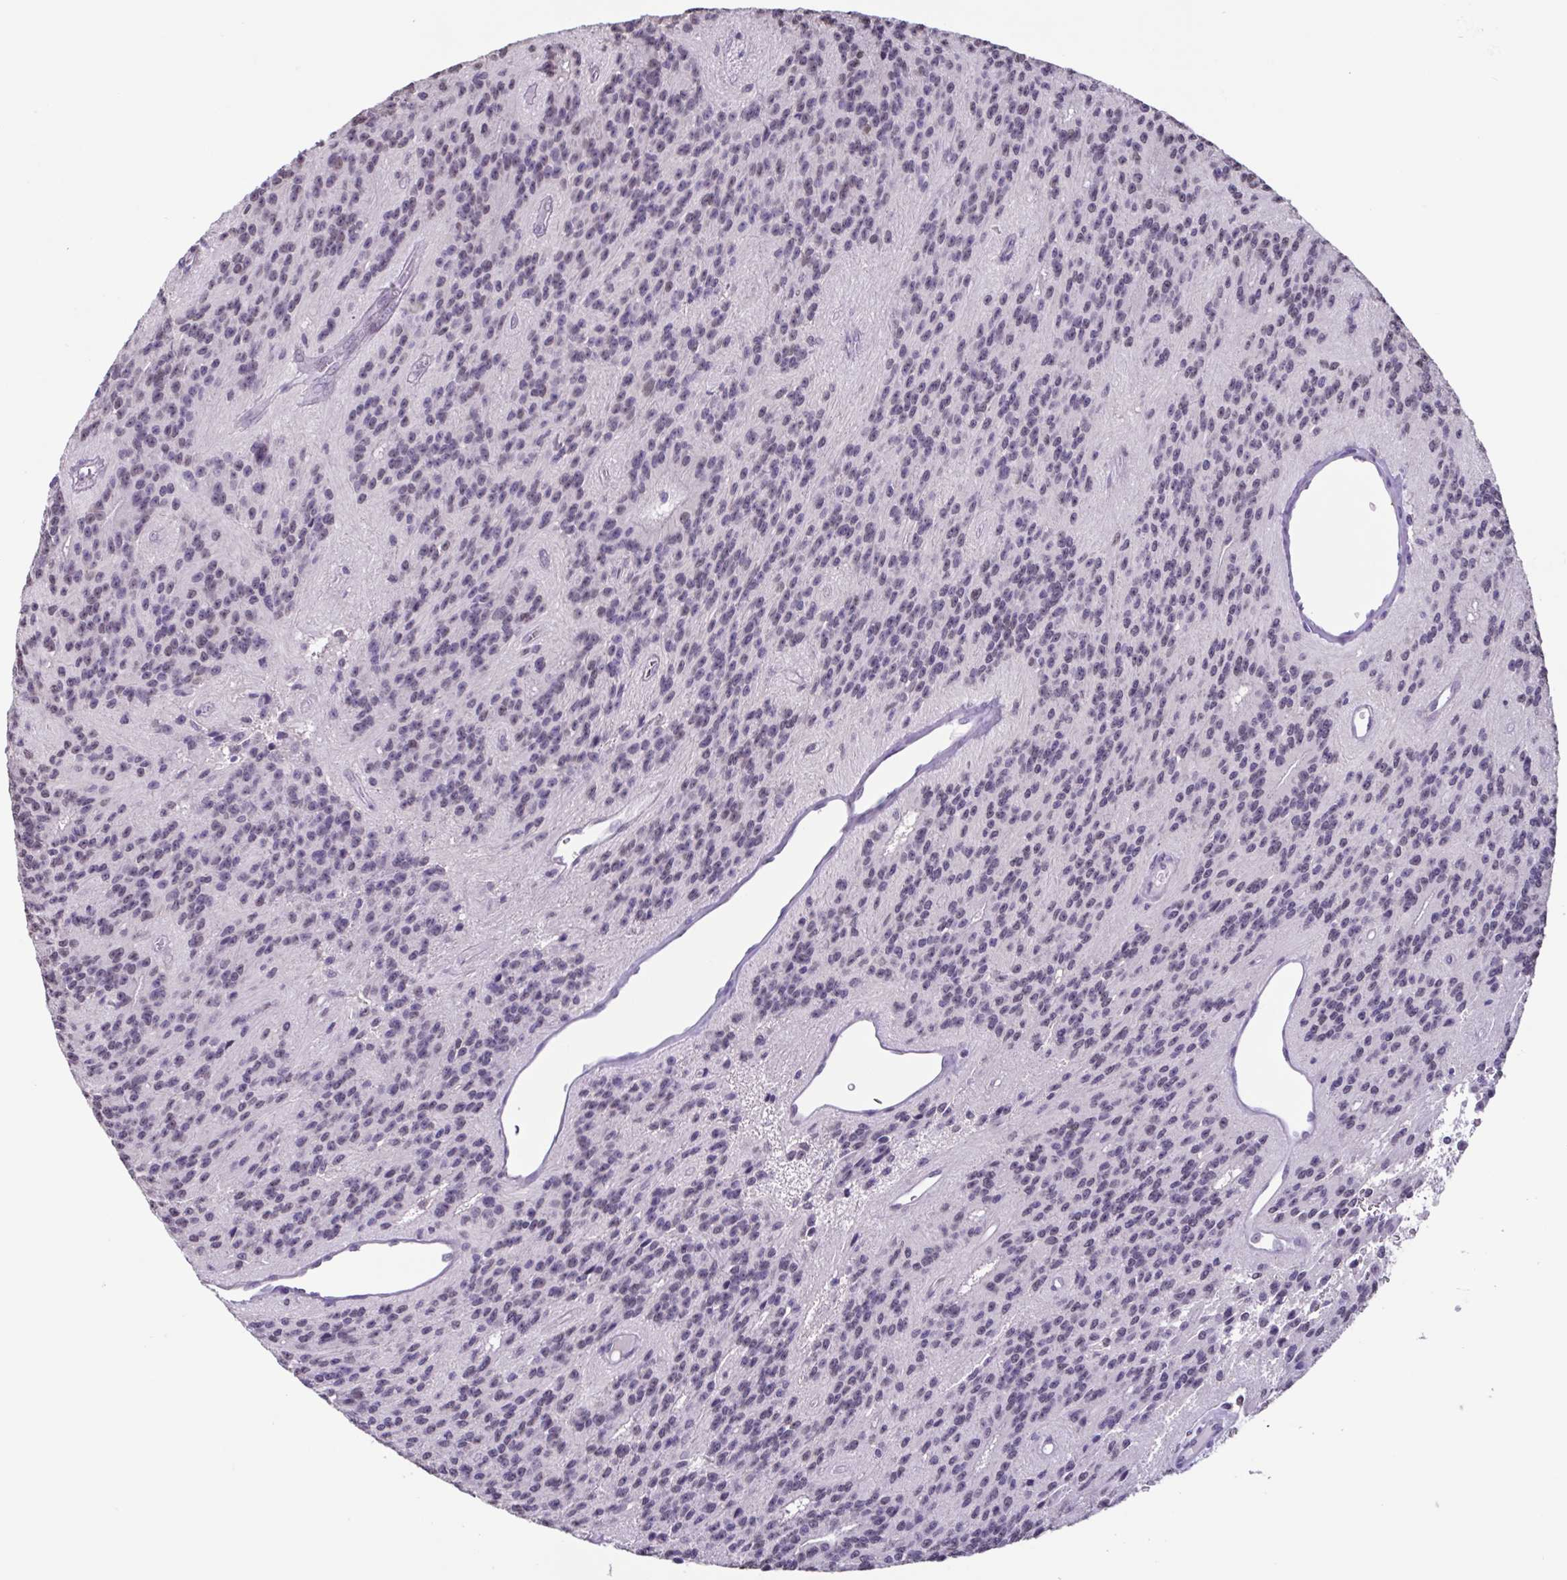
{"staining": {"intensity": "weak", "quantity": "<25%", "location": "nuclear"}, "tissue": "glioma", "cell_type": "Tumor cells", "image_type": "cancer", "snomed": [{"axis": "morphology", "description": "Glioma, malignant, Low grade"}, {"axis": "topography", "description": "Brain"}], "caption": "High magnification brightfield microscopy of malignant low-grade glioma stained with DAB (3,3'-diaminobenzidine) (brown) and counterstained with hematoxylin (blue): tumor cells show no significant staining.", "gene": "ACTRT3", "patient": {"sex": "male", "age": 31}}